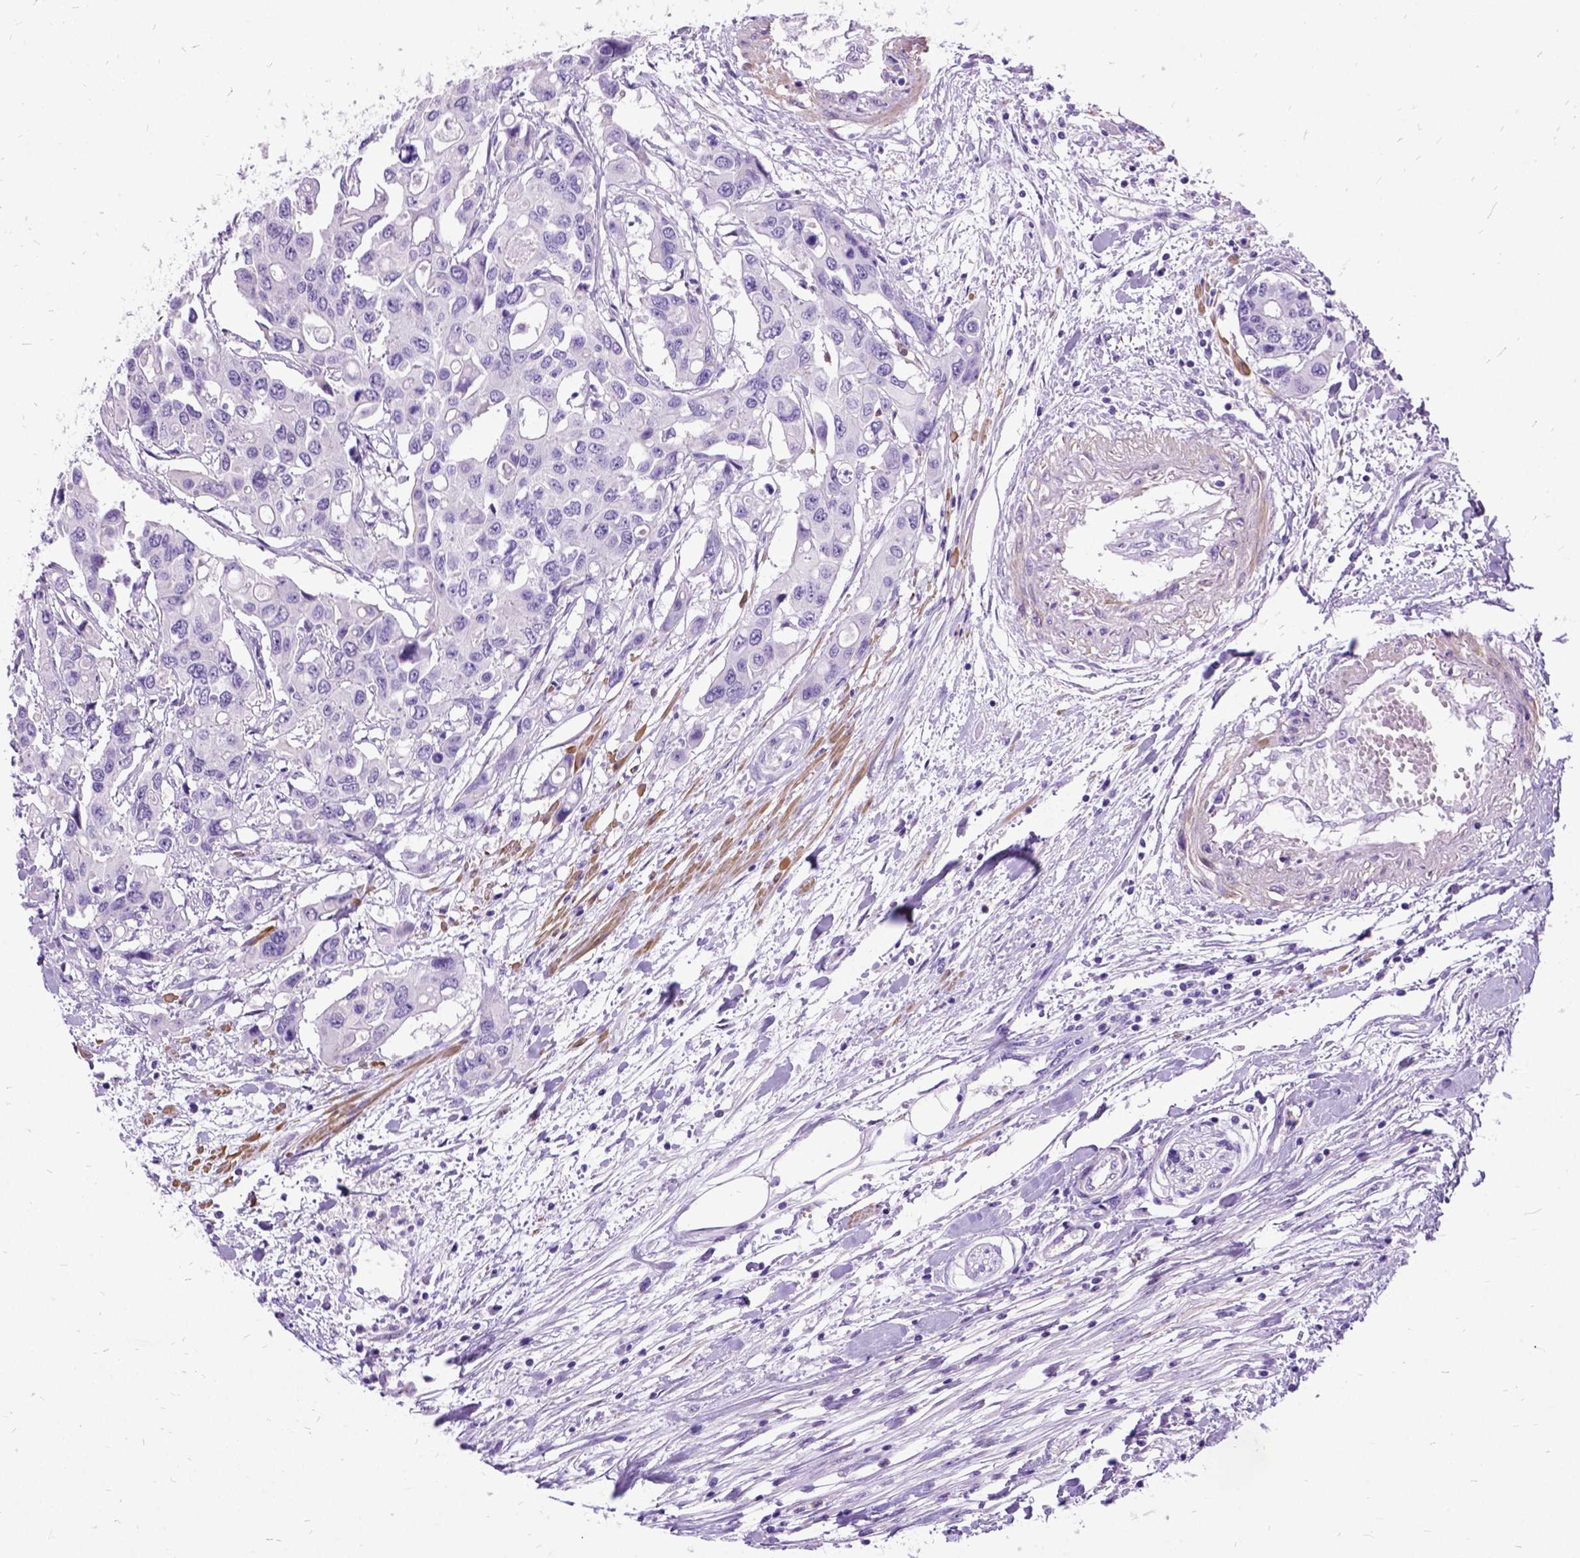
{"staining": {"intensity": "negative", "quantity": "none", "location": "none"}, "tissue": "colorectal cancer", "cell_type": "Tumor cells", "image_type": "cancer", "snomed": [{"axis": "morphology", "description": "Adenocarcinoma, NOS"}, {"axis": "topography", "description": "Colon"}], "caption": "Immunohistochemical staining of adenocarcinoma (colorectal) reveals no significant staining in tumor cells.", "gene": "PRG2", "patient": {"sex": "male", "age": 77}}